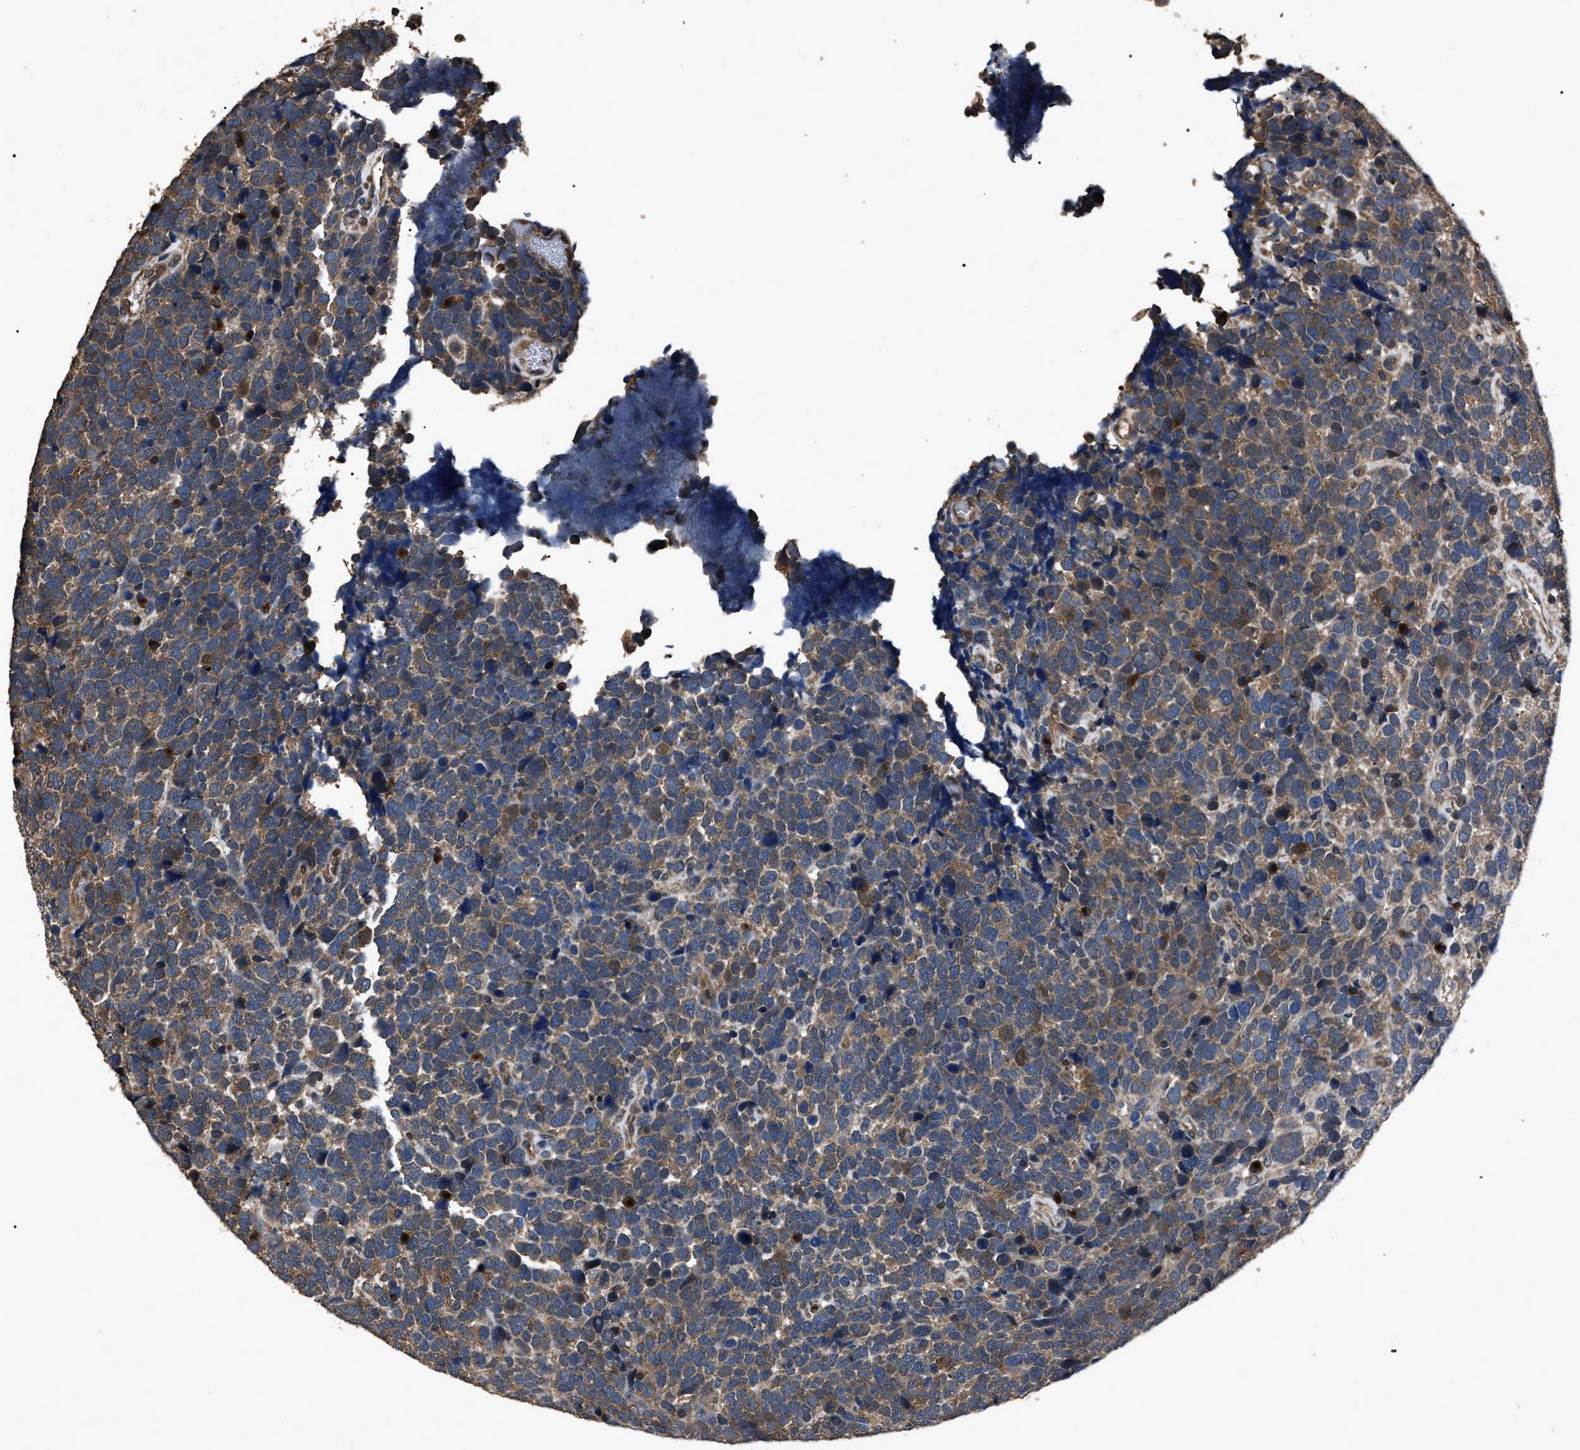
{"staining": {"intensity": "moderate", "quantity": ">75%", "location": "cytoplasmic/membranous"}, "tissue": "urothelial cancer", "cell_type": "Tumor cells", "image_type": "cancer", "snomed": [{"axis": "morphology", "description": "Urothelial carcinoma, High grade"}, {"axis": "topography", "description": "Urinary bladder"}], "caption": "A histopathology image of human urothelial carcinoma (high-grade) stained for a protein shows moderate cytoplasmic/membranous brown staining in tumor cells.", "gene": "RNF216", "patient": {"sex": "female", "age": 82}}